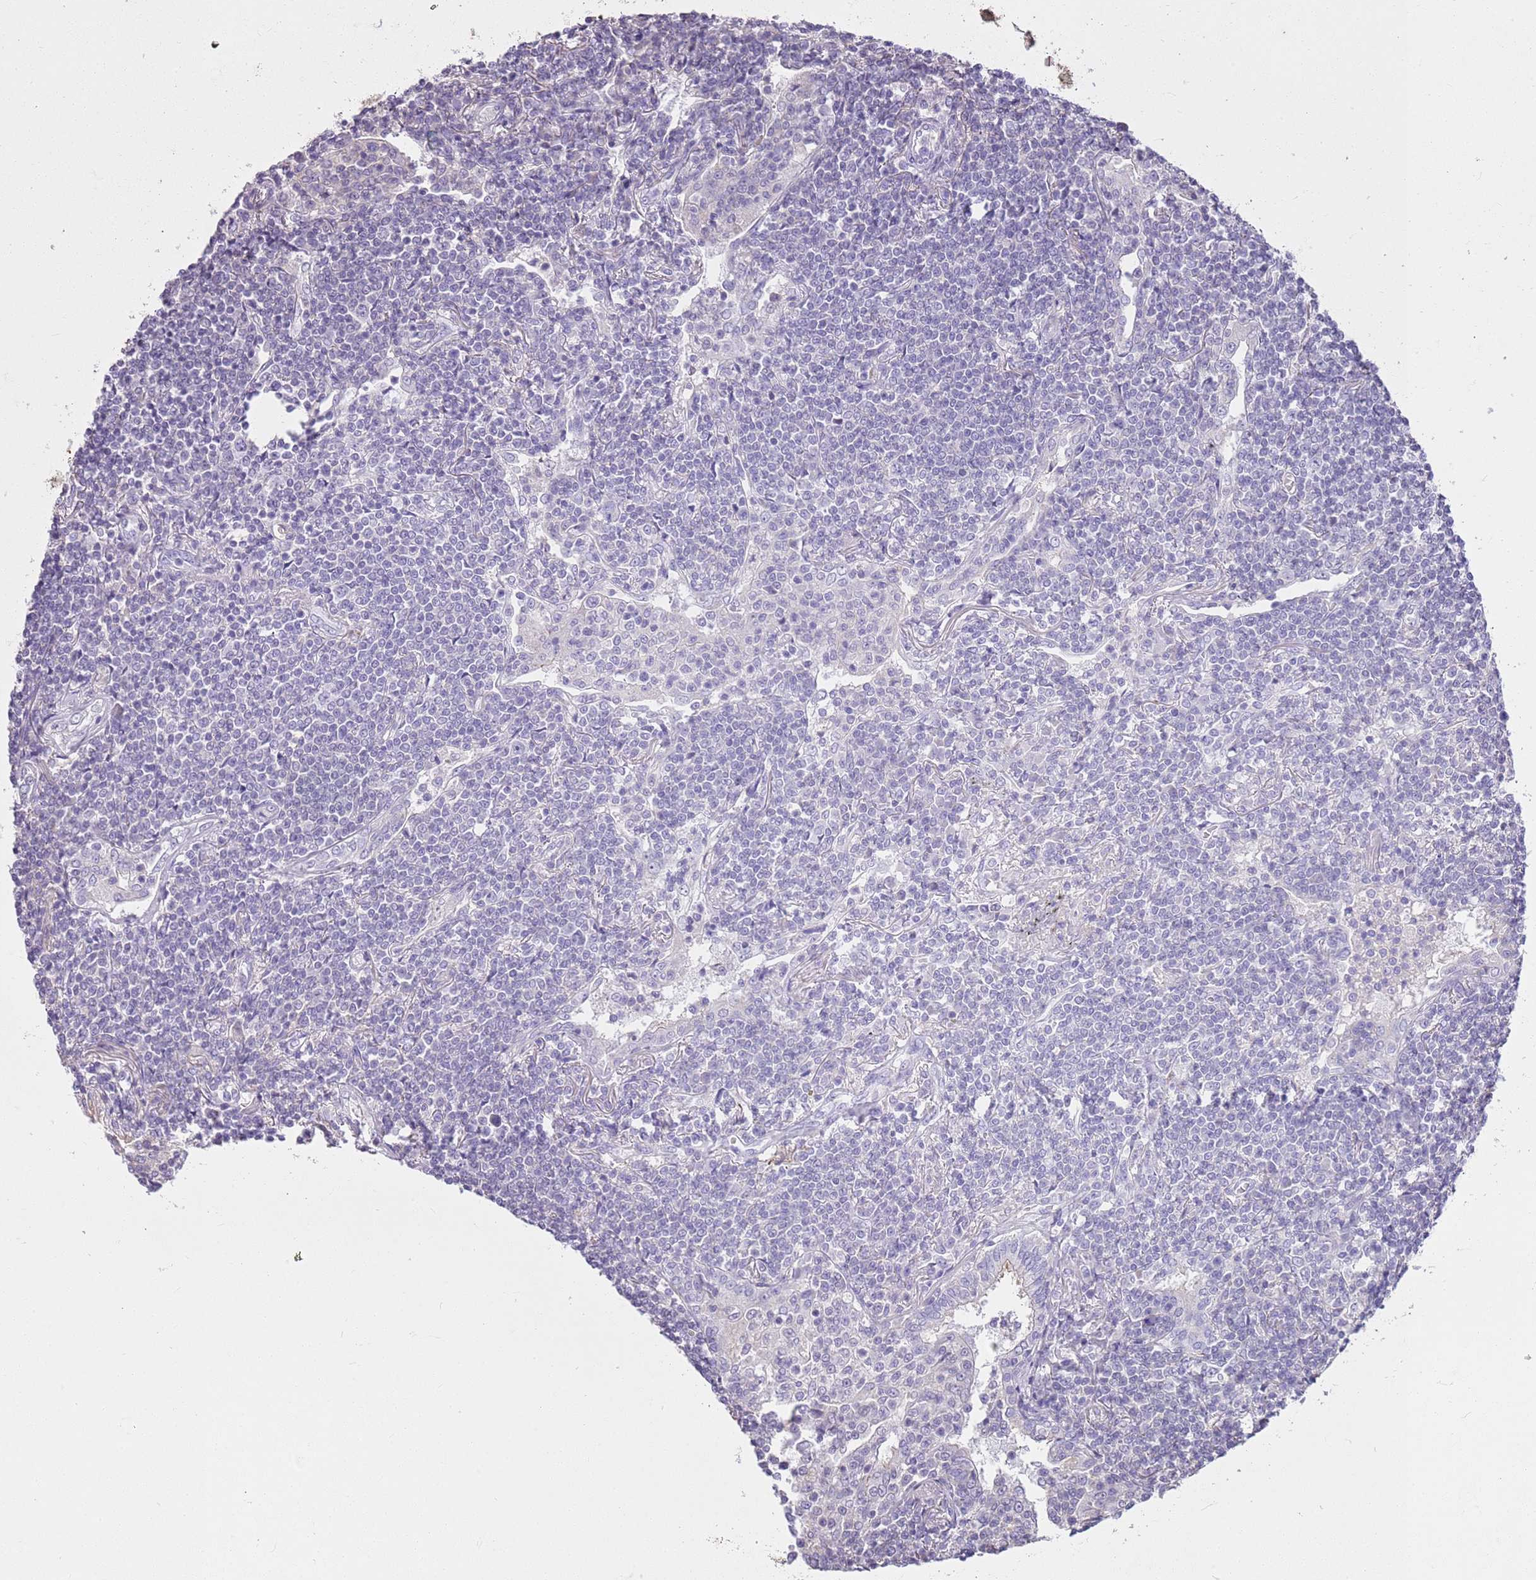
{"staining": {"intensity": "negative", "quantity": "none", "location": "none"}, "tissue": "lymphoma", "cell_type": "Tumor cells", "image_type": "cancer", "snomed": [{"axis": "morphology", "description": "Malignant lymphoma, non-Hodgkin's type, Low grade"}, {"axis": "topography", "description": "Lung"}], "caption": "This is a histopathology image of IHC staining of malignant lymphoma, non-Hodgkin's type (low-grade), which shows no expression in tumor cells.", "gene": "CNPPD1", "patient": {"sex": "female", "age": 71}}